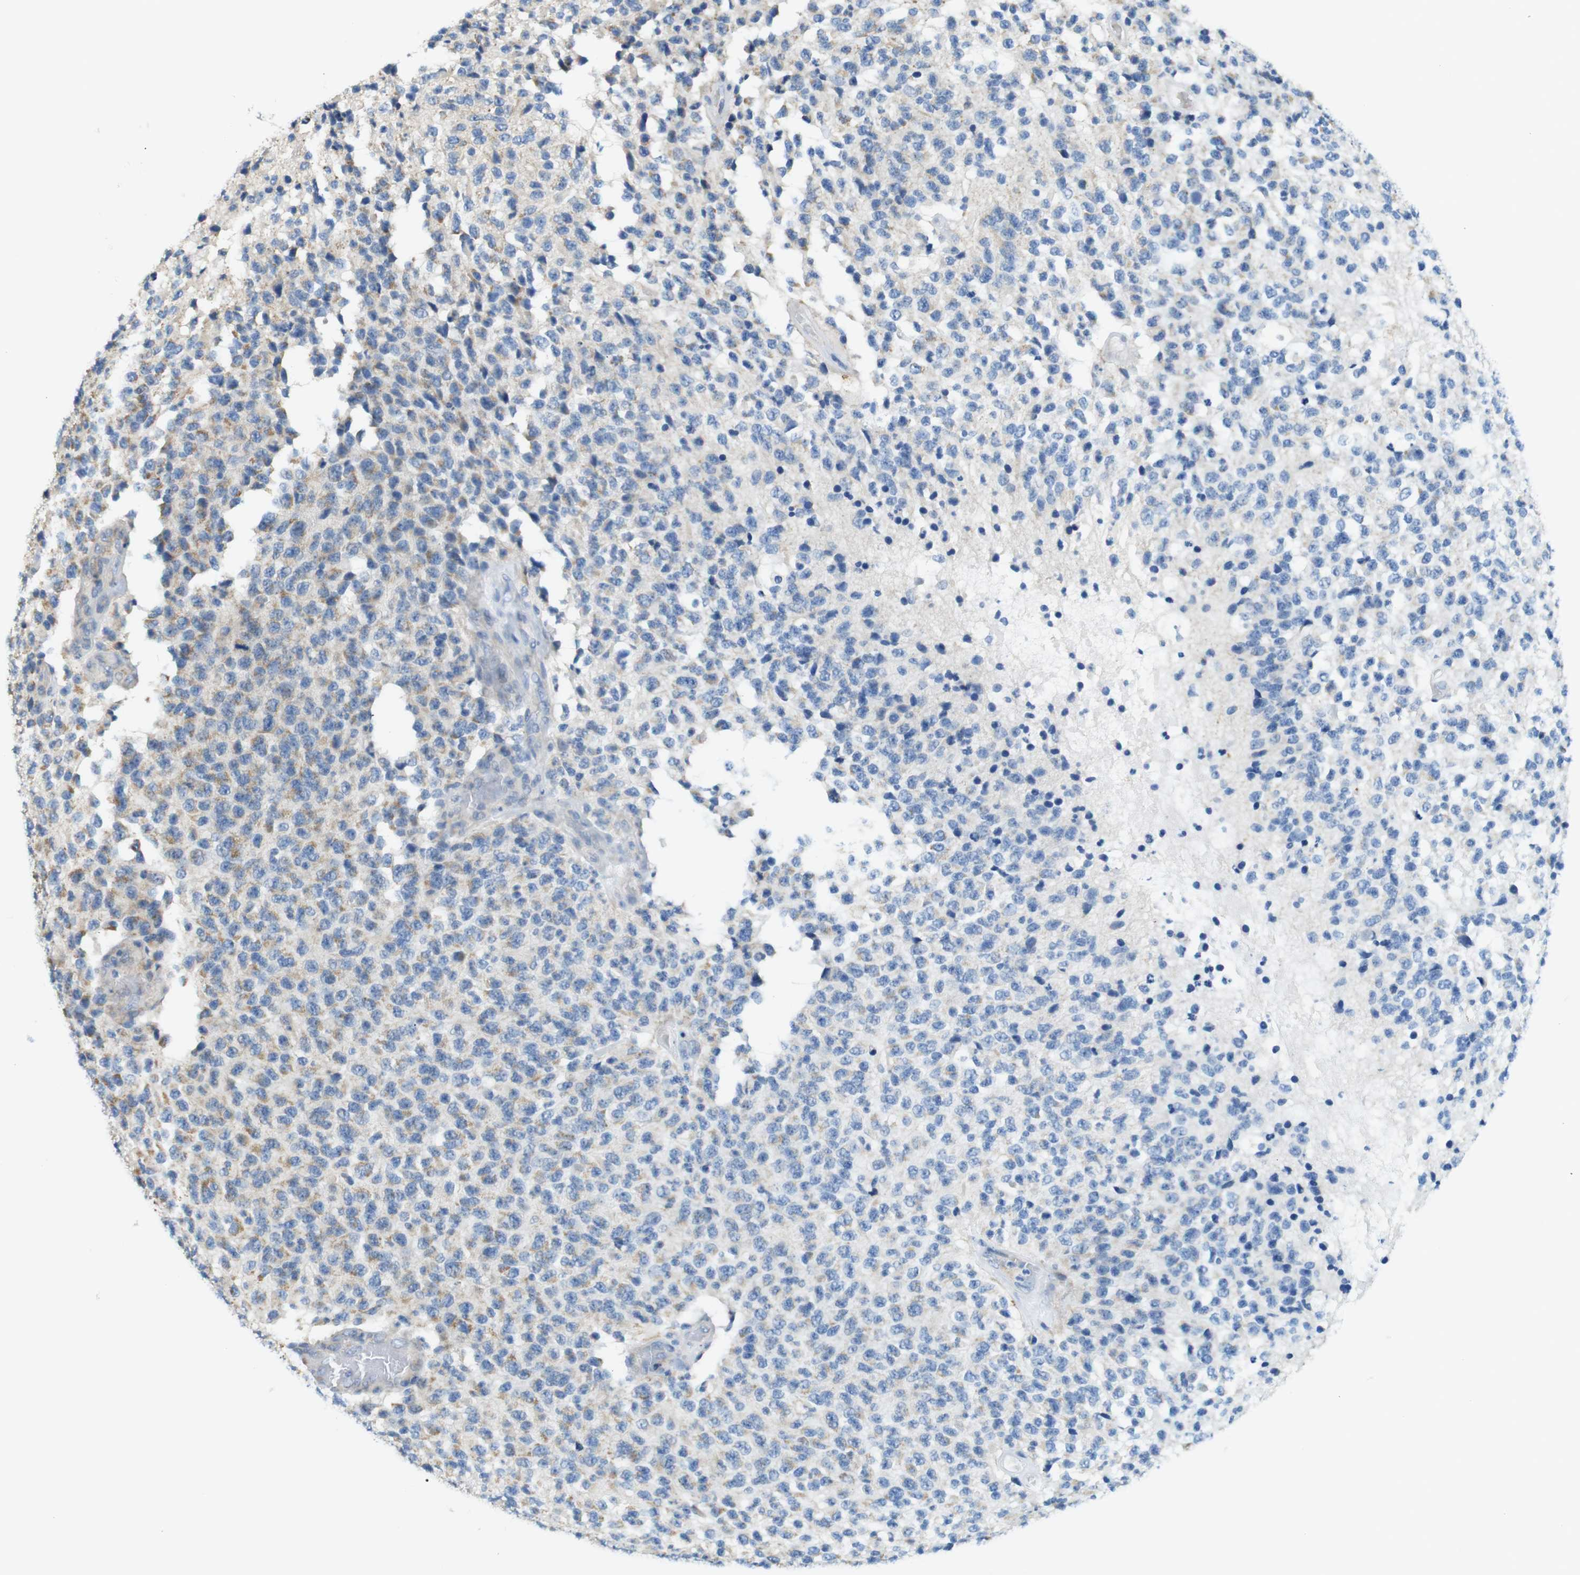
{"staining": {"intensity": "moderate", "quantity": "25%-75%", "location": "cytoplasmic/membranous"}, "tissue": "glioma", "cell_type": "Tumor cells", "image_type": "cancer", "snomed": [{"axis": "morphology", "description": "Glioma, malignant, High grade"}, {"axis": "topography", "description": "pancreas cauda"}], "caption": "Brown immunohistochemical staining in human malignant high-grade glioma displays moderate cytoplasmic/membranous positivity in approximately 25%-75% of tumor cells.", "gene": "MARCHF1", "patient": {"sex": "male", "age": 60}}